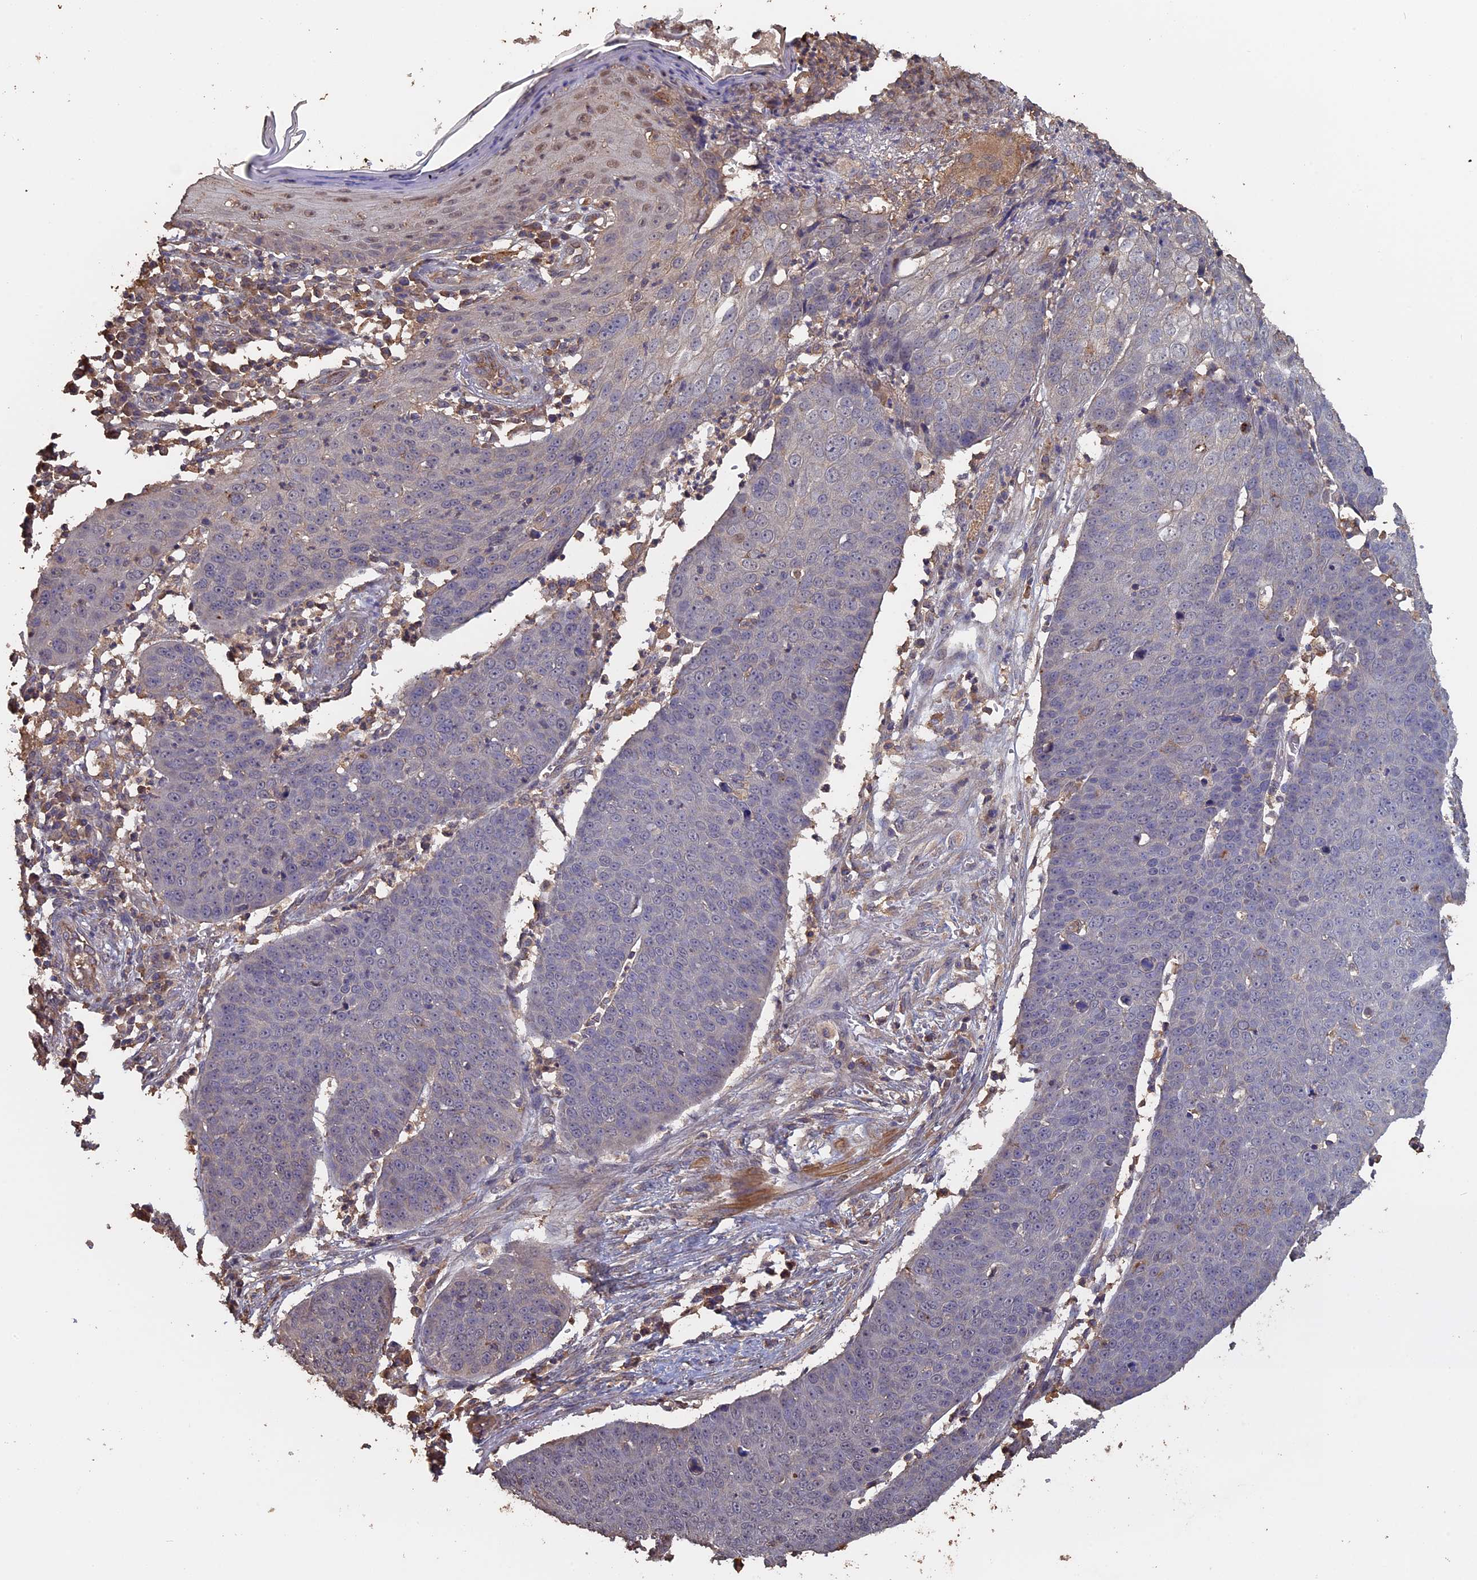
{"staining": {"intensity": "negative", "quantity": "none", "location": "none"}, "tissue": "skin cancer", "cell_type": "Tumor cells", "image_type": "cancer", "snomed": [{"axis": "morphology", "description": "Squamous cell carcinoma, NOS"}, {"axis": "topography", "description": "Skin"}], "caption": "Immunohistochemistry histopathology image of human squamous cell carcinoma (skin) stained for a protein (brown), which shows no expression in tumor cells.", "gene": "PIGQ", "patient": {"sex": "male", "age": 71}}